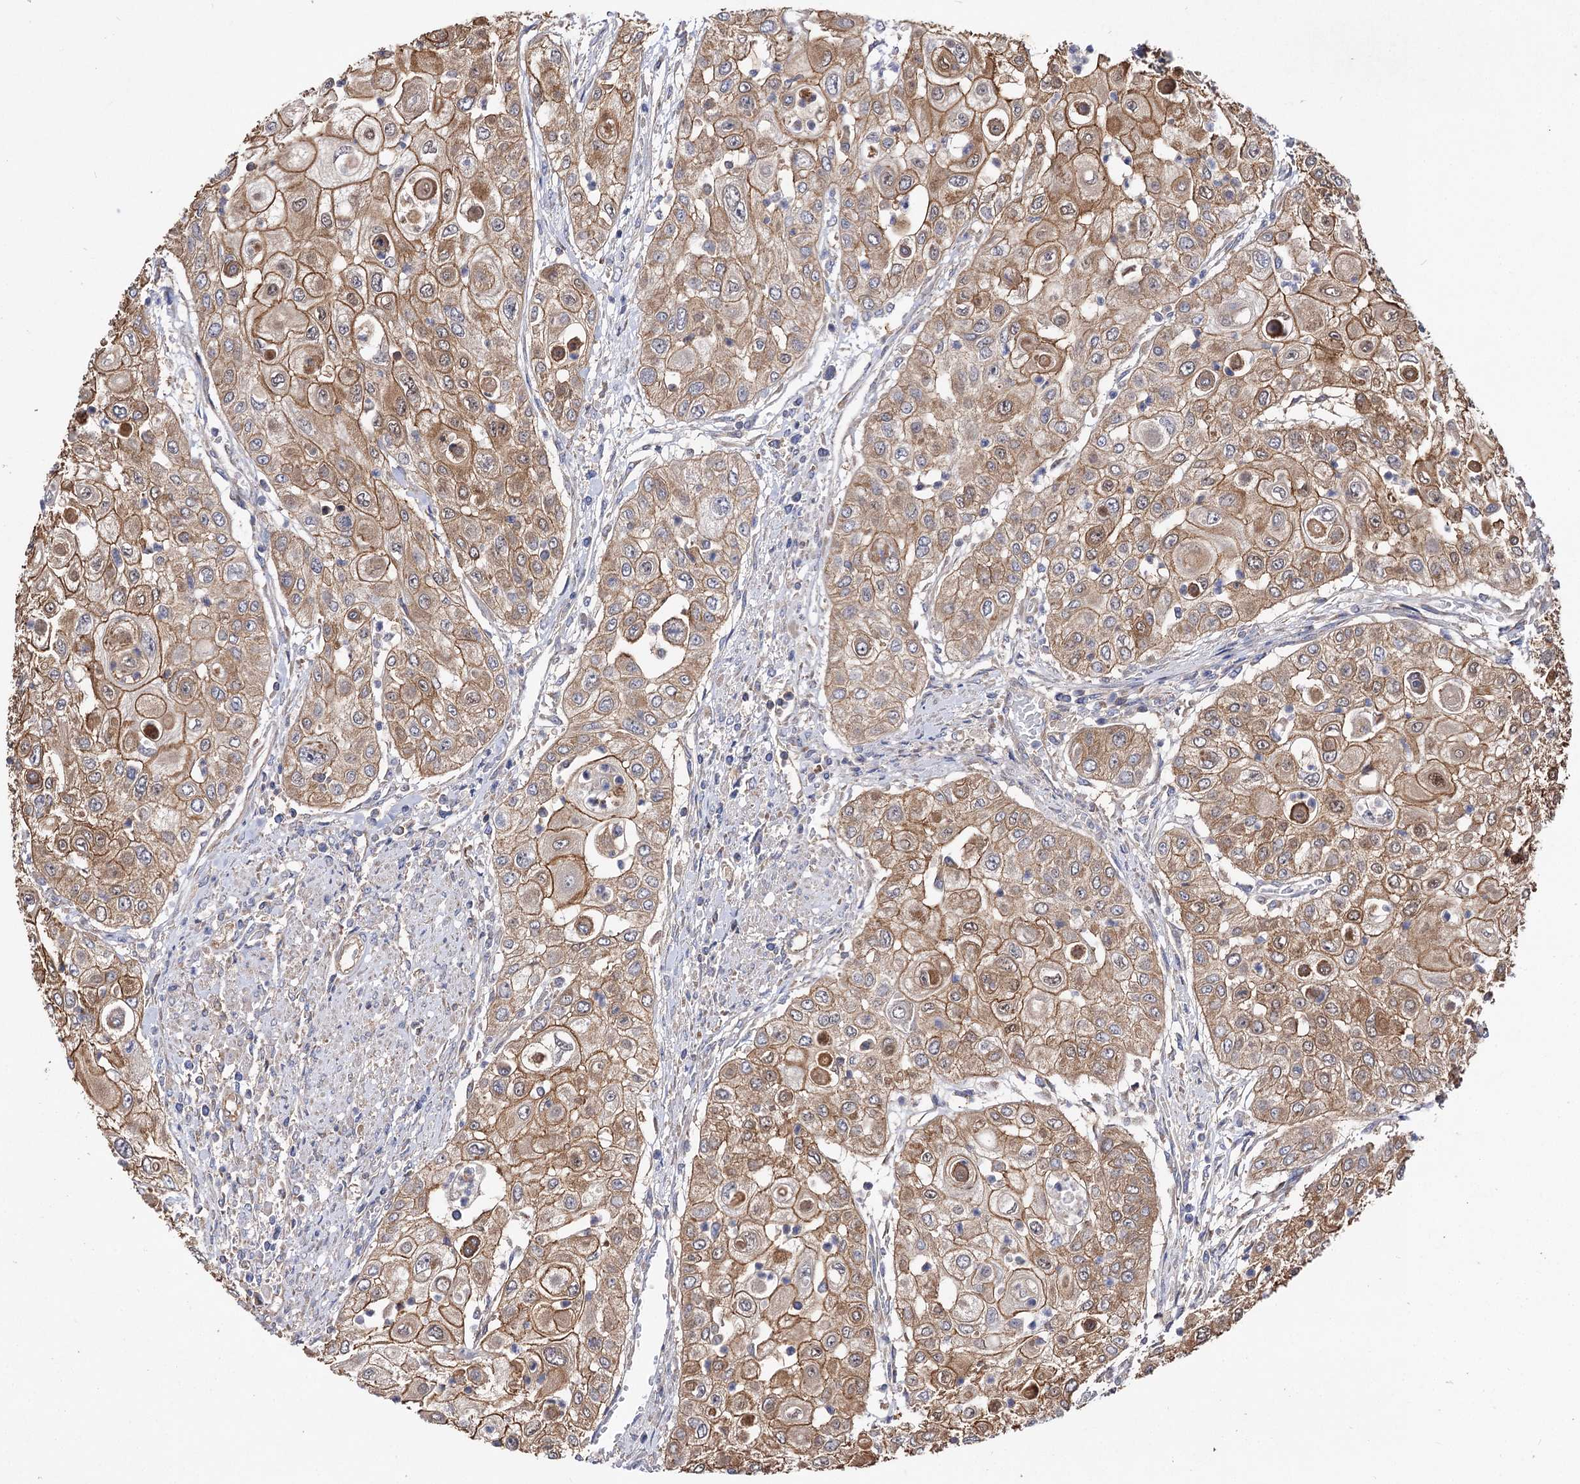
{"staining": {"intensity": "moderate", "quantity": ">75%", "location": "cytoplasmic/membranous"}, "tissue": "urothelial cancer", "cell_type": "Tumor cells", "image_type": "cancer", "snomed": [{"axis": "morphology", "description": "Urothelial carcinoma, High grade"}, {"axis": "topography", "description": "Urinary bladder"}], "caption": "Approximately >75% of tumor cells in human urothelial carcinoma (high-grade) exhibit moderate cytoplasmic/membranous protein expression as visualized by brown immunohistochemical staining.", "gene": "IDI1", "patient": {"sex": "female", "age": 79}}